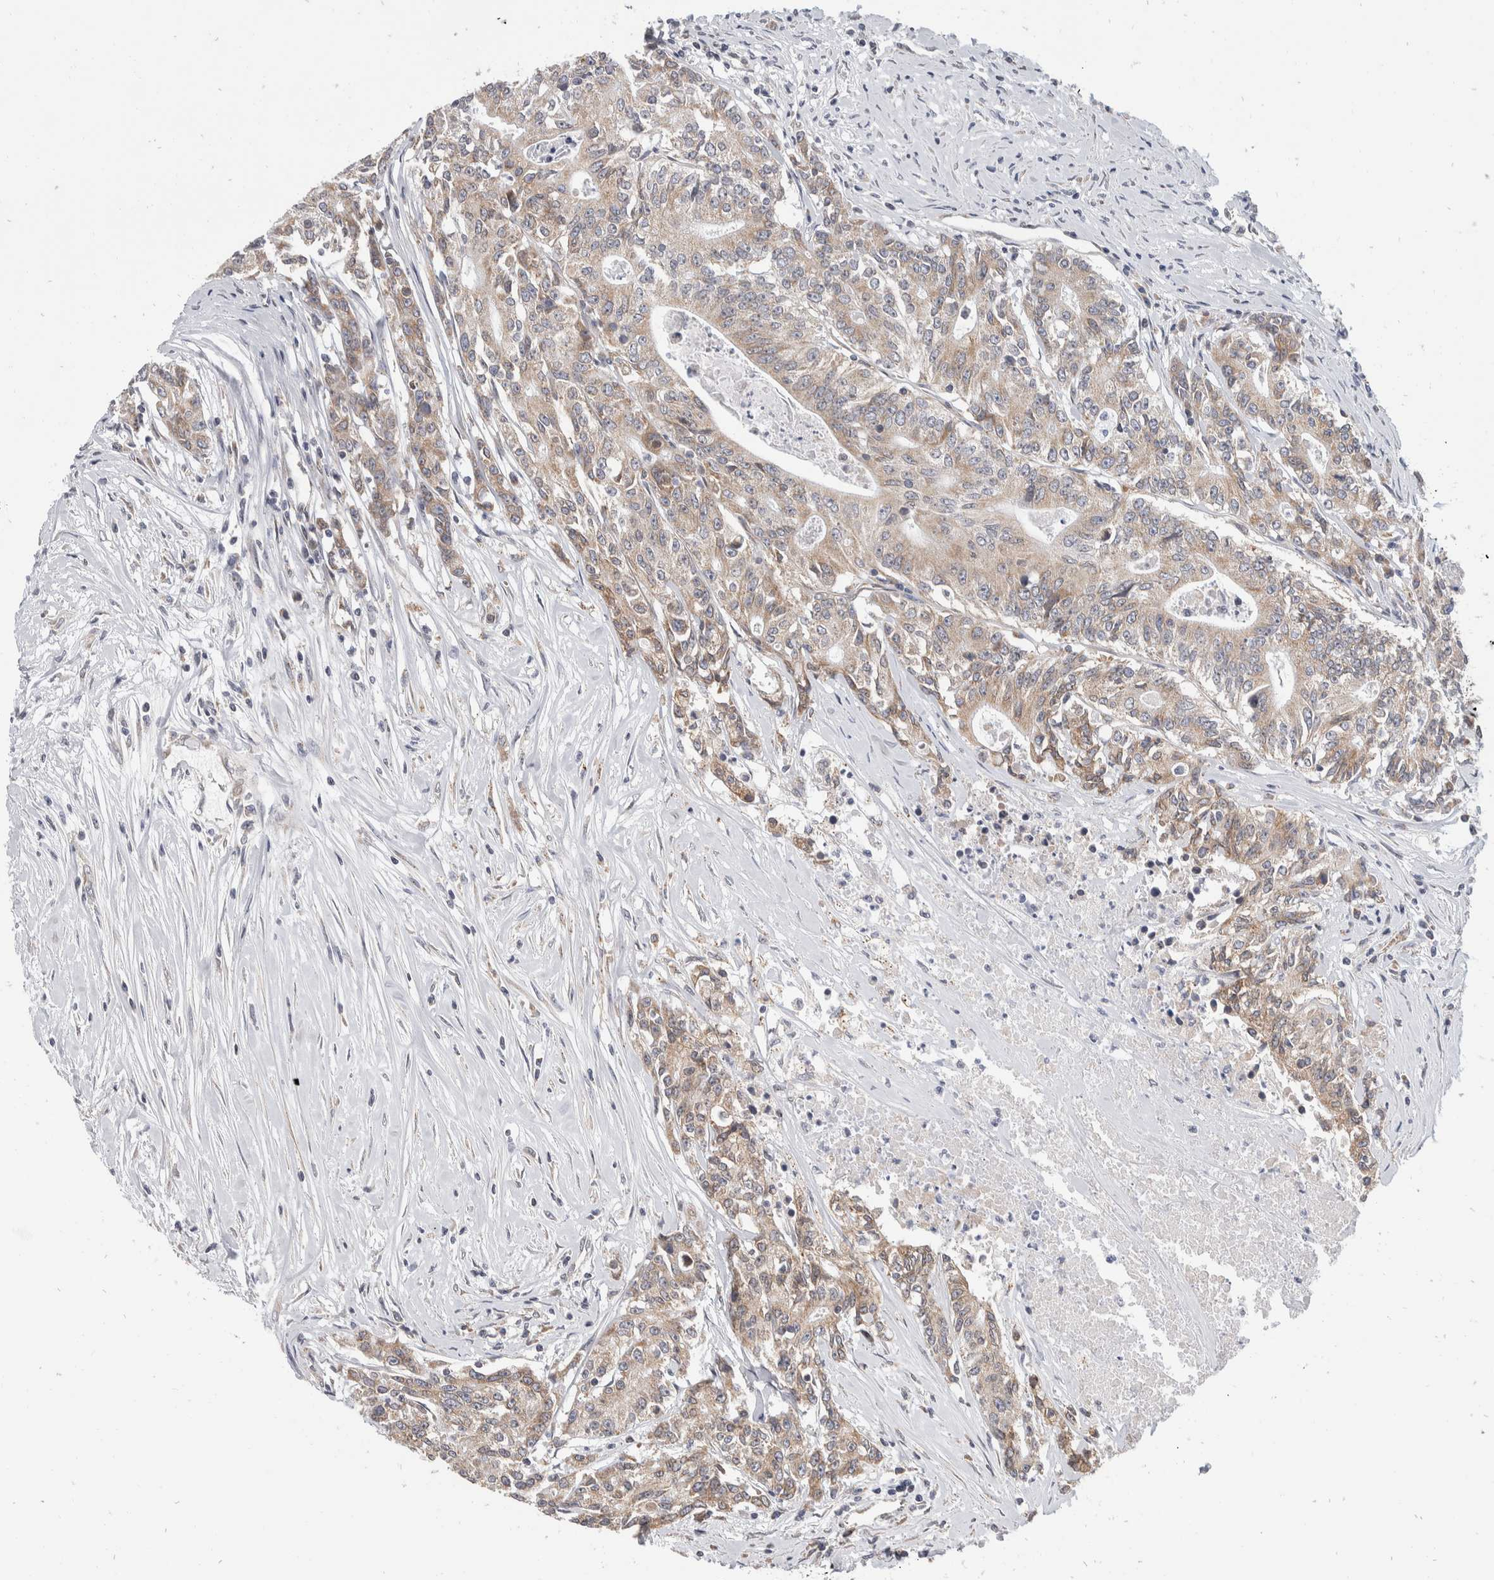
{"staining": {"intensity": "weak", "quantity": ">75%", "location": "cytoplasmic/membranous"}, "tissue": "colorectal cancer", "cell_type": "Tumor cells", "image_type": "cancer", "snomed": [{"axis": "morphology", "description": "Adenocarcinoma, NOS"}, {"axis": "topography", "description": "Colon"}], "caption": "This image demonstrates immunohistochemistry (IHC) staining of human adenocarcinoma (colorectal), with low weak cytoplasmic/membranous expression in approximately >75% of tumor cells.", "gene": "TMEM245", "patient": {"sex": "female", "age": 77}}